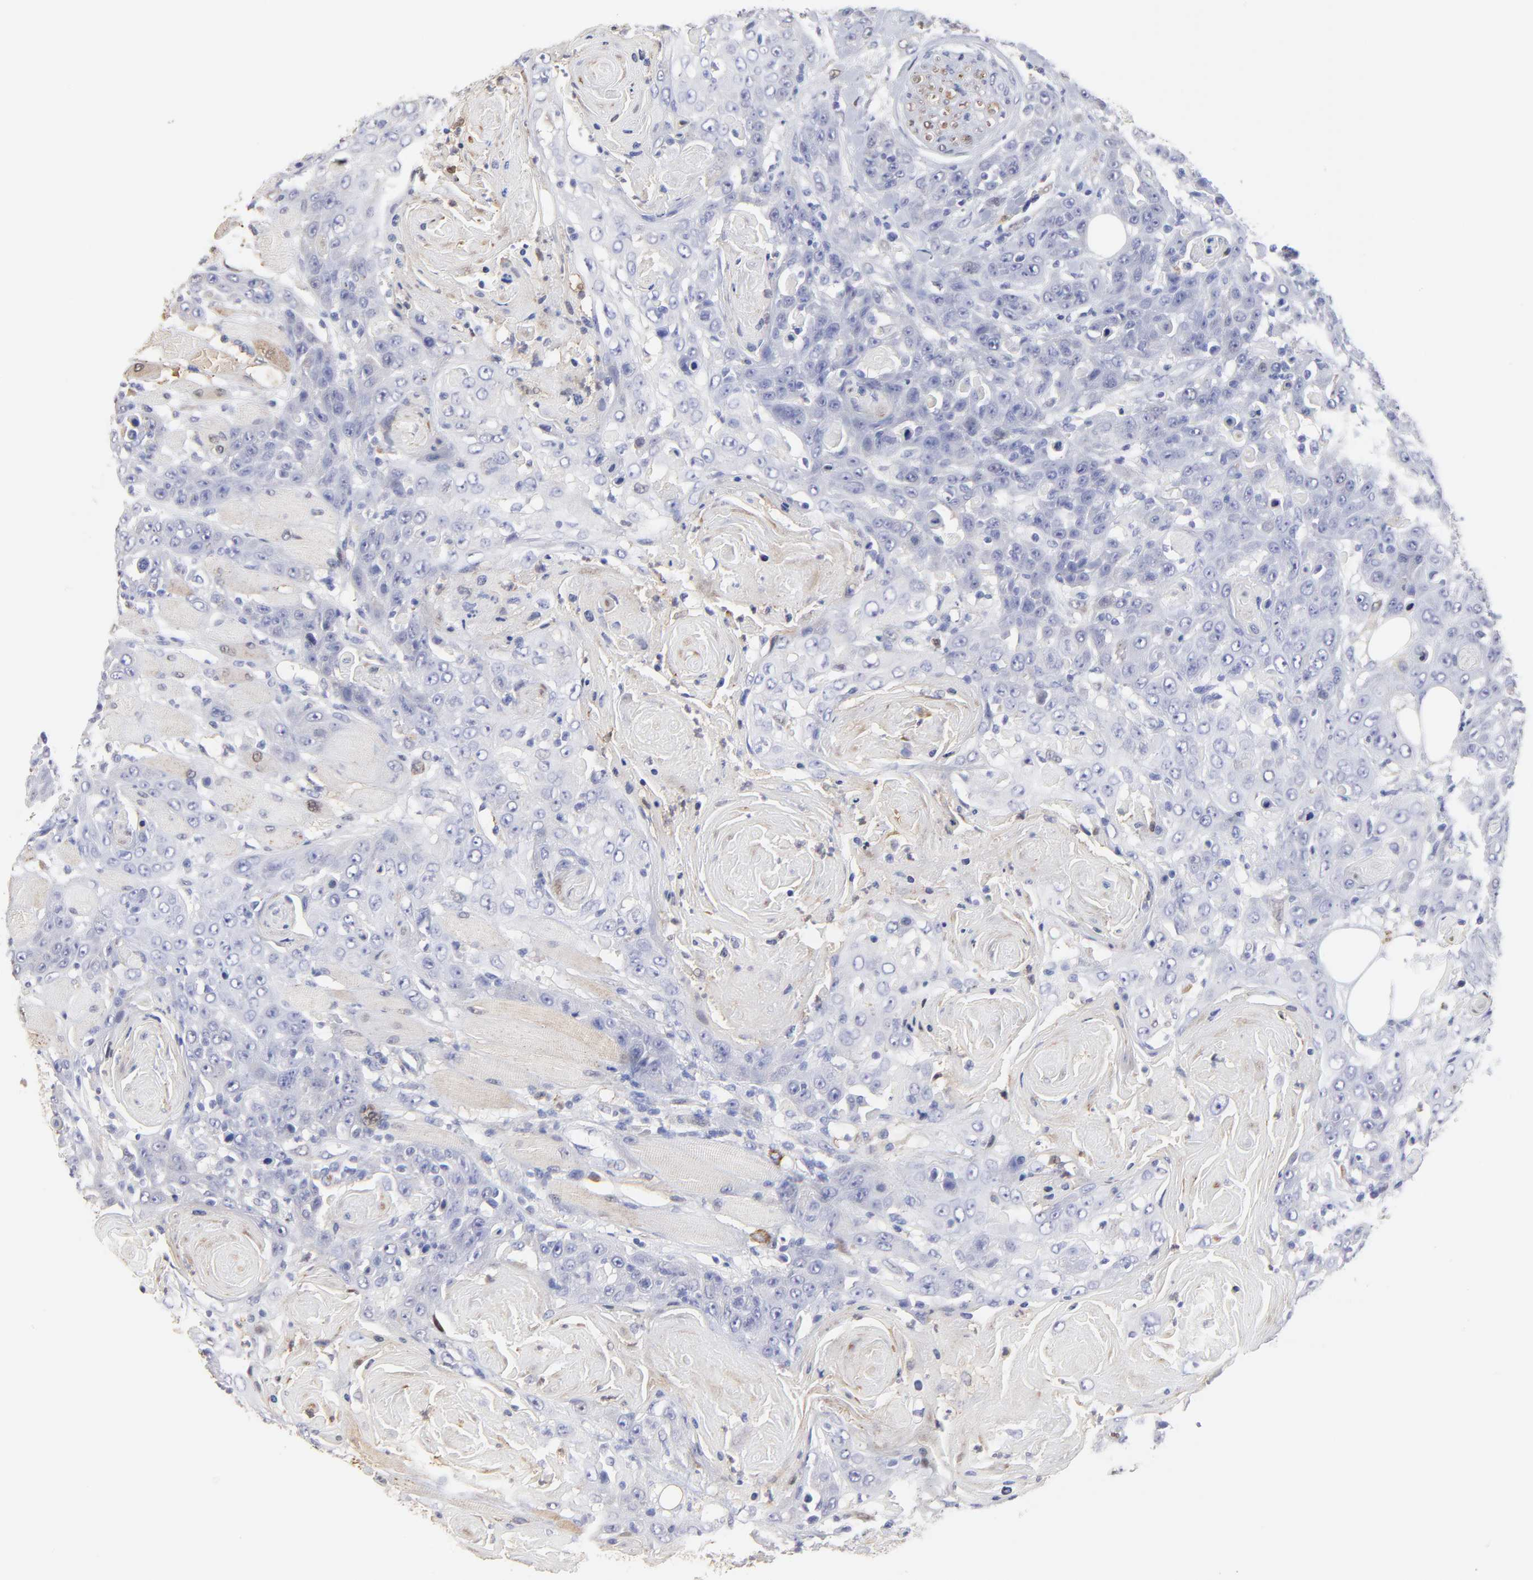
{"staining": {"intensity": "negative", "quantity": "none", "location": "none"}, "tissue": "head and neck cancer", "cell_type": "Tumor cells", "image_type": "cancer", "snomed": [{"axis": "morphology", "description": "Squamous cell carcinoma, NOS"}, {"axis": "topography", "description": "Head-Neck"}], "caption": "Head and neck cancer (squamous cell carcinoma) was stained to show a protein in brown. There is no significant positivity in tumor cells.", "gene": "SMARCA1", "patient": {"sex": "female", "age": 84}}